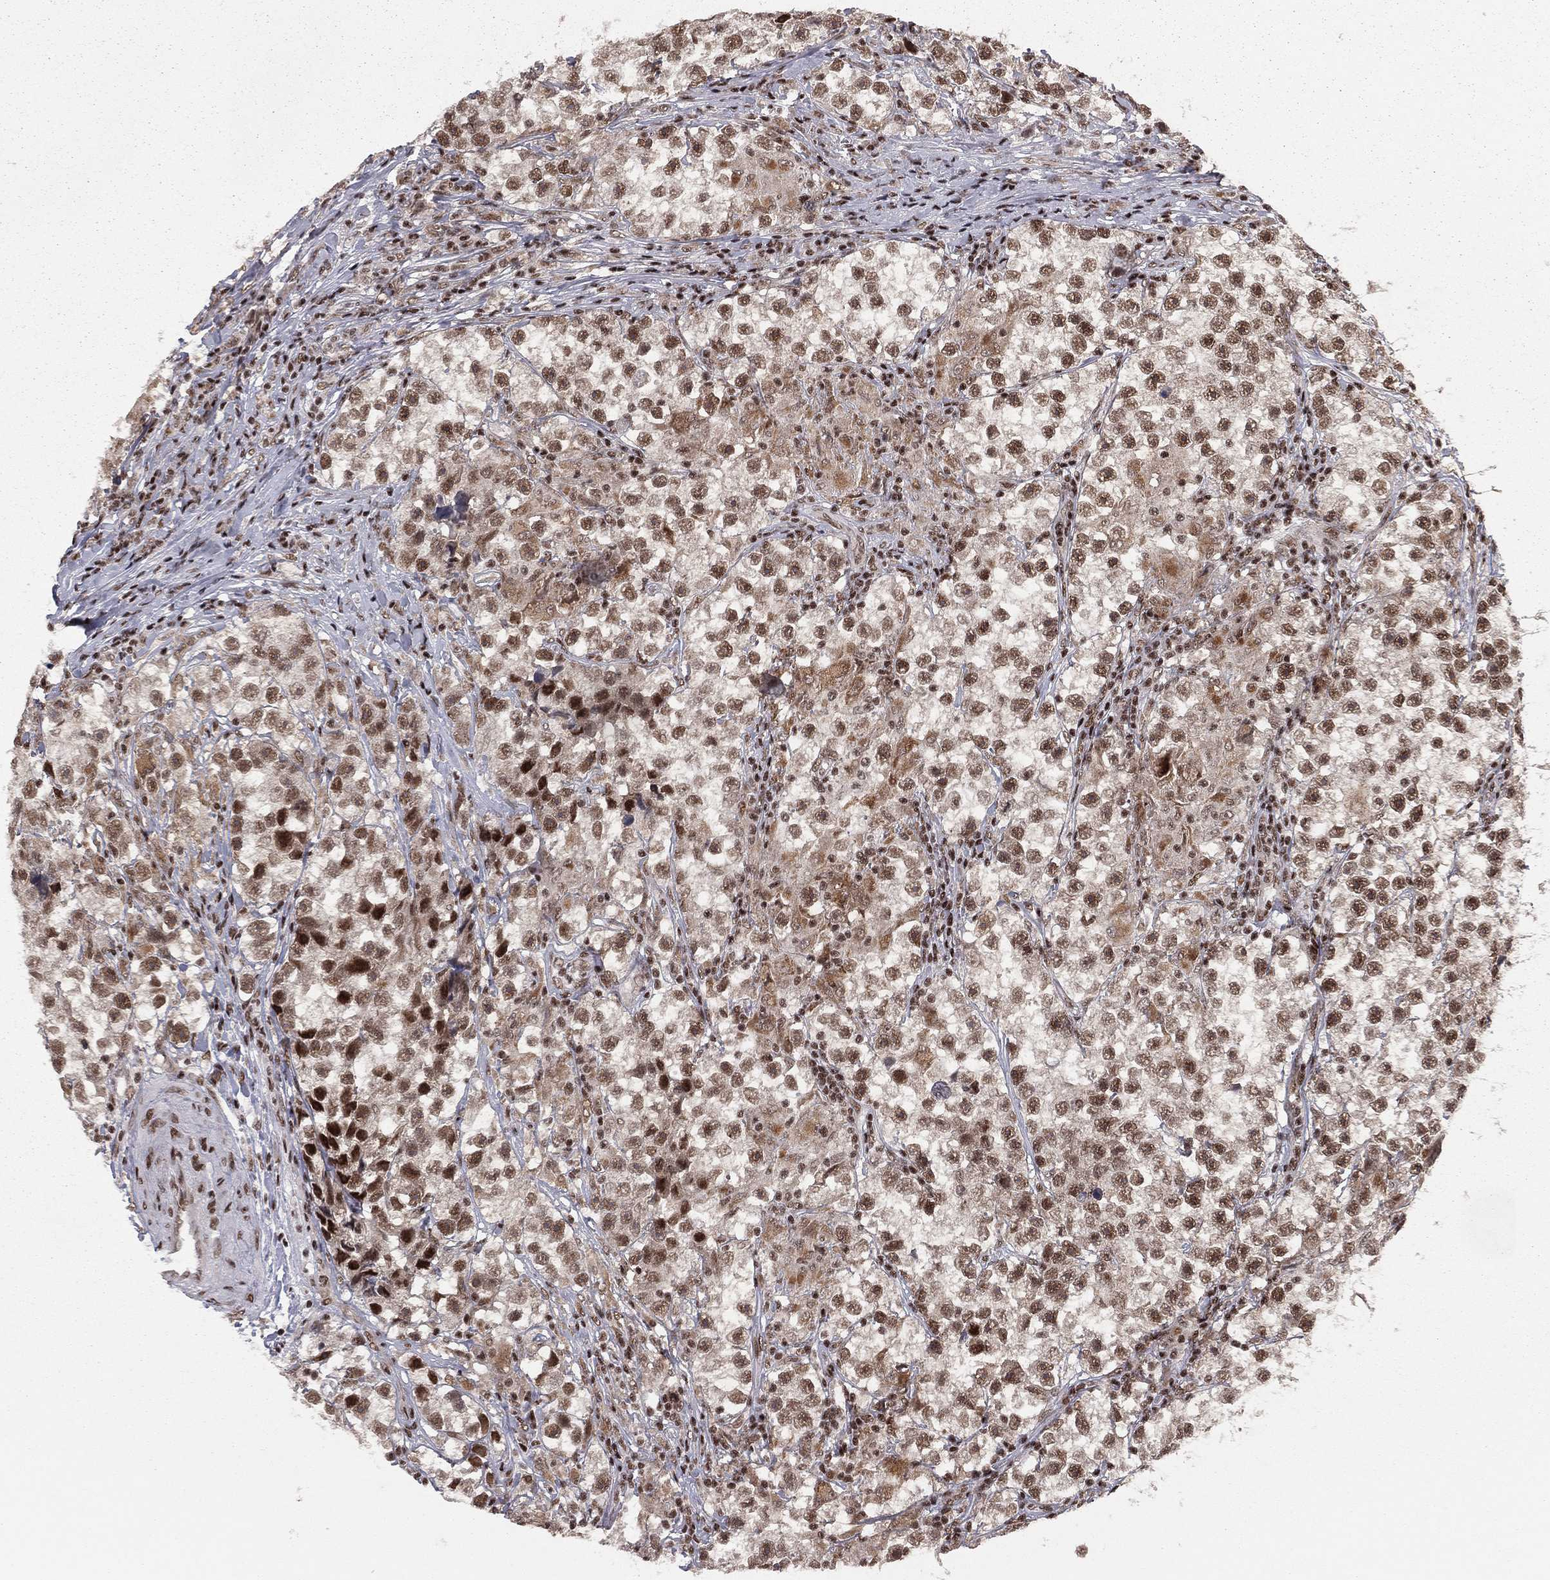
{"staining": {"intensity": "strong", "quantity": "25%-75%", "location": "nuclear"}, "tissue": "testis cancer", "cell_type": "Tumor cells", "image_type": "cancer", "snomed": [{"axis": "morphology", "description": "Seminoma, NOS"}, {"axis": "topography", "description": "Testis"}], "caption": "Immunohistochemical staining of human testis seminoma shows high levels of strong nuclear protein positivity in approximately 25%-75% of tumor cells. (DAB IHC, brown staining for protein, blue staining for nuclei).", "gene": "NFYB", "patient": {"sex": "male", "age": 46}}